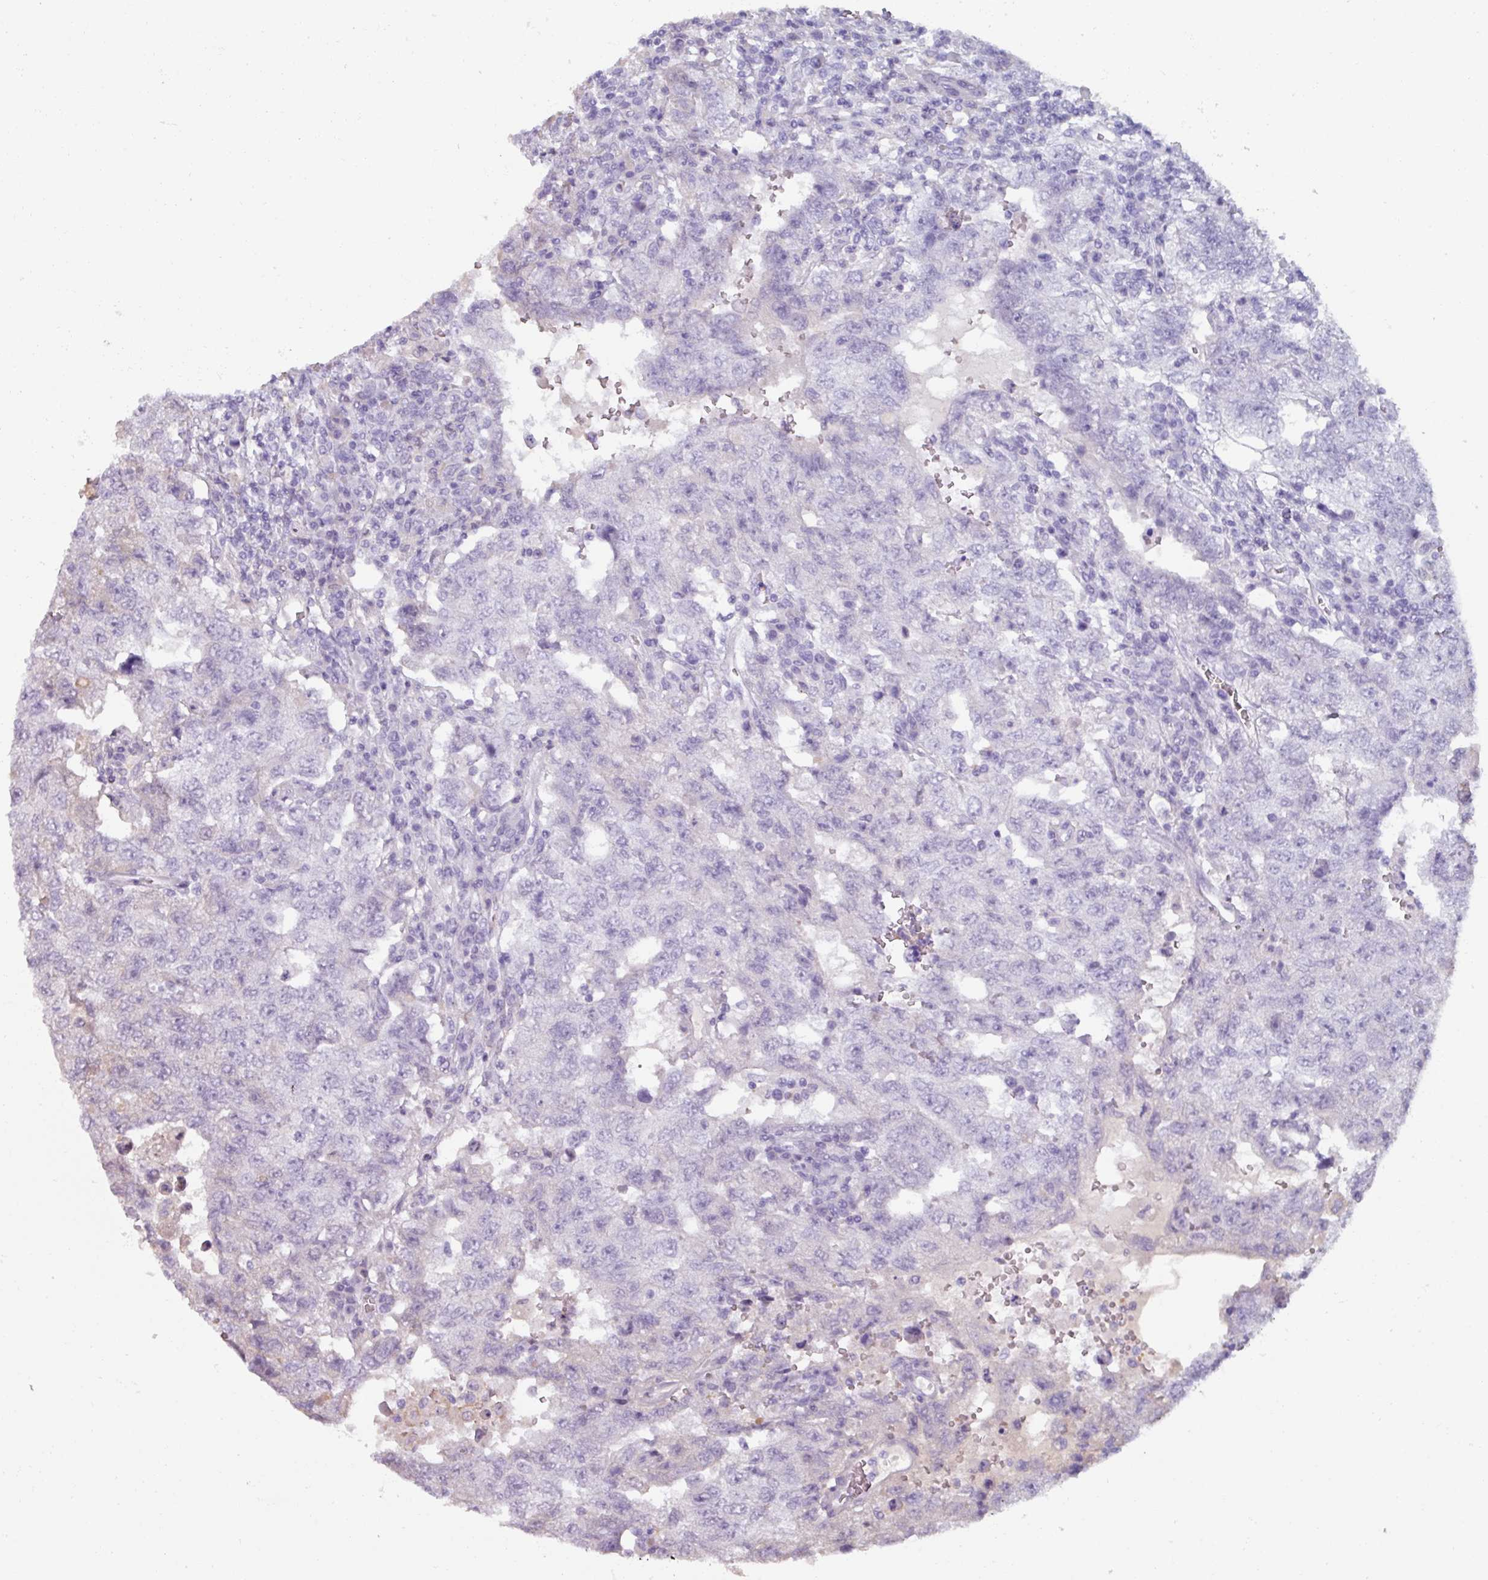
{"staining": {"intensity": "negative", "quantity": "none", "location": "none"}, "tissue": "testis cancer", "cell_type": "Tumor cells", "image_type": "cancer", "snomed": [{"axis": "morphology", "description": "Carcinoma, Embryonal, NOS"}, {"axis": "topography", "description": "Testis"}], "caption": "The immunohistochemistry histopathology image has no significant positivity in tumor cells of testis cancer (embryonal carcinoma) tissue.", "gene": "SPESP1", "patient": {"sex": "male", "age": 26}}